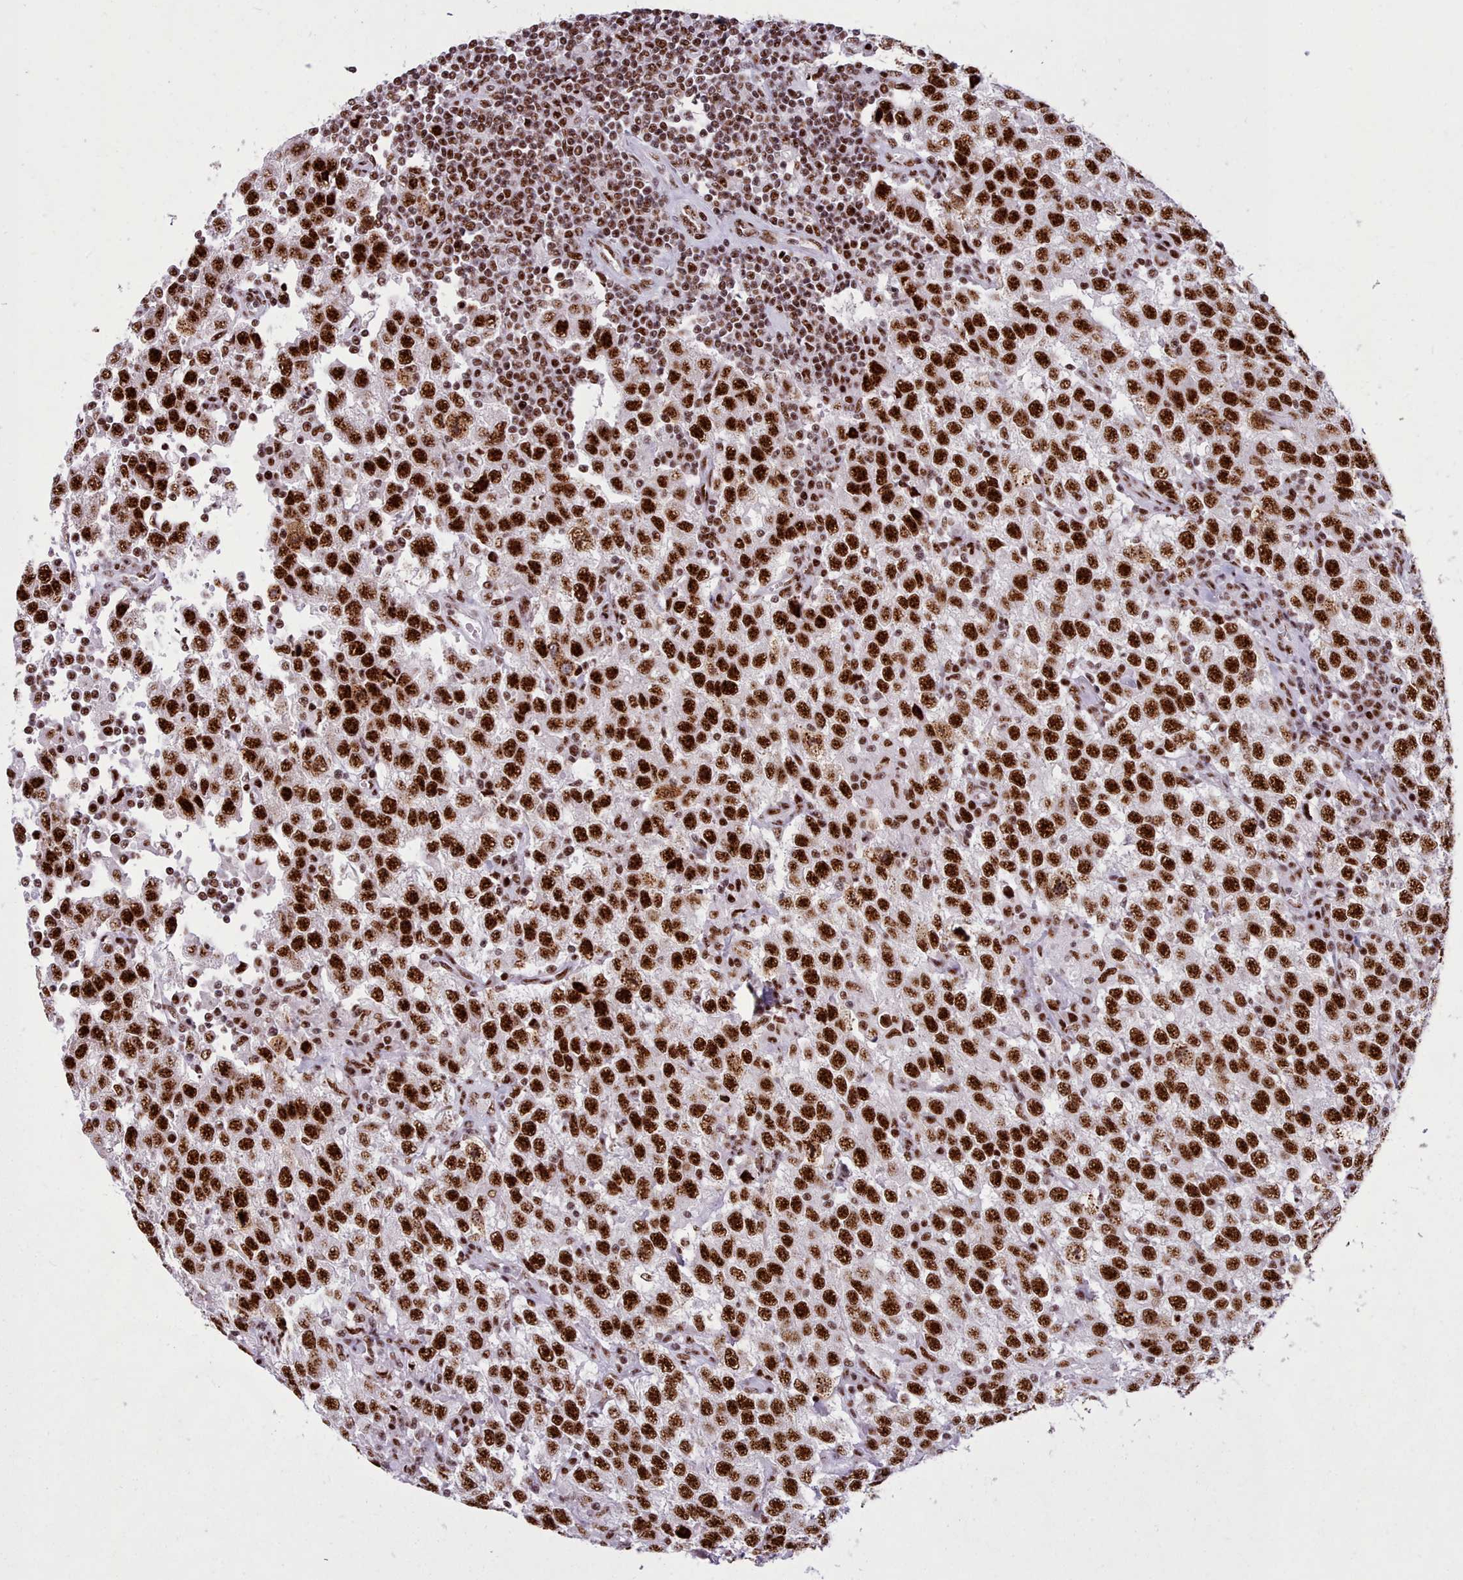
{"staining": {"intensity": "strong", "quantity": ">75%", "location": "nuclear"}, "tissue": "testis cancer", "cell_type": "Tumor cells", "image_type": "cancer", "snomed": [{"axis": "morphology", "description": "Seminoma, NOS"}, {"axis": "topography", "description": "Testis"}], "caption": "This image shows immunohistochemistry (IHC) staining of human testis cancer, with high strong nuclear expression in about >75% of tumor cells.", "gene": "TMEM35B", "patient": {"sex": "male", "age": 41}}